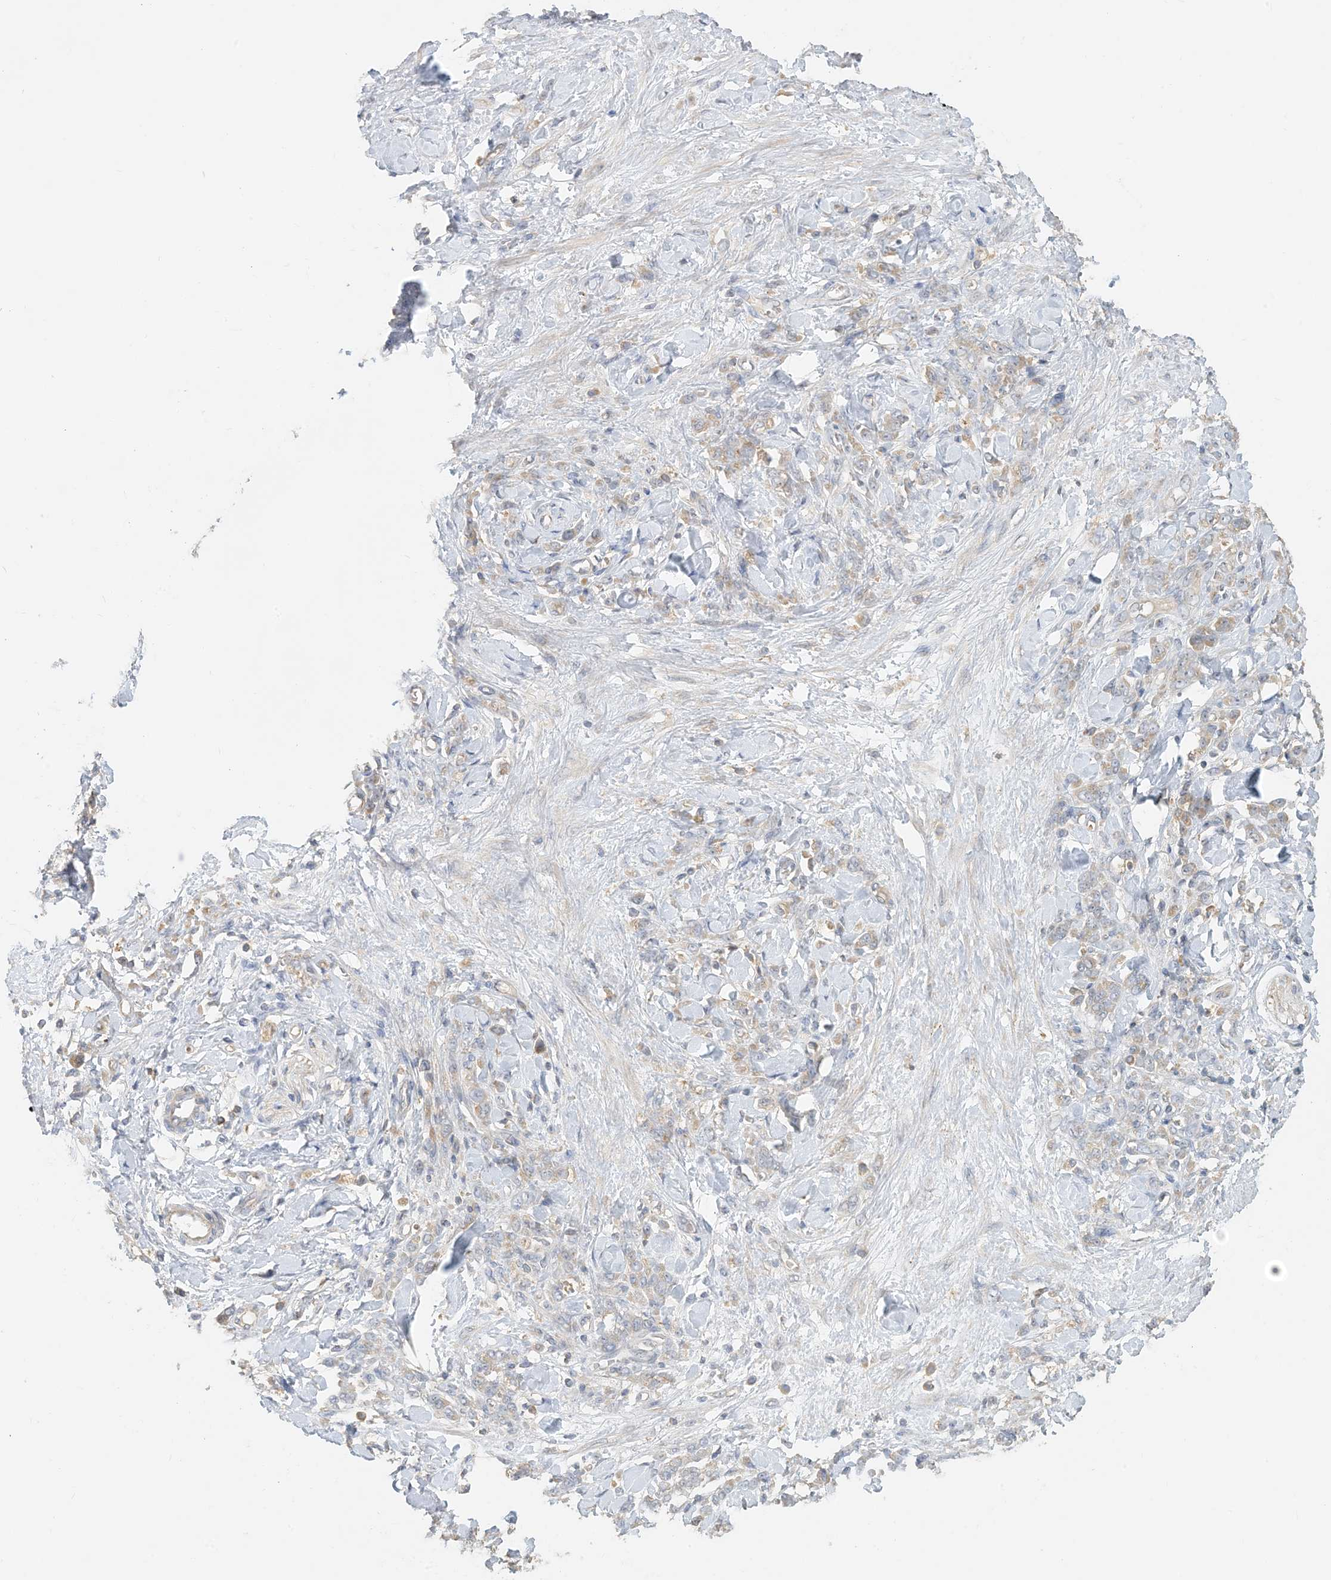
{"staining": {"intensity": "weak", "quantity": "25%-75%", "location": "cytoplasmic/membranous"}, "tissue": "stomach cancer", "cell_type": "Tumor cells", "image_type": "cancer", "snomed": [{"axis": "morphology", "description": "Normal tissue, NOS"}, {"axis": "morphology", "description": "Adenocarcinoma, NOS"}, {"axis": "topography", "description": "Stomach"}], "caption": "Immunohistochemical staining of stomach adenocarcinoma exhibits weak cytoplasmic/membranous protein expression in approximately 25%-75% of tumor cells.", "gene": "SPPL2A", "patient": {"sex": "male", "age": 82}}